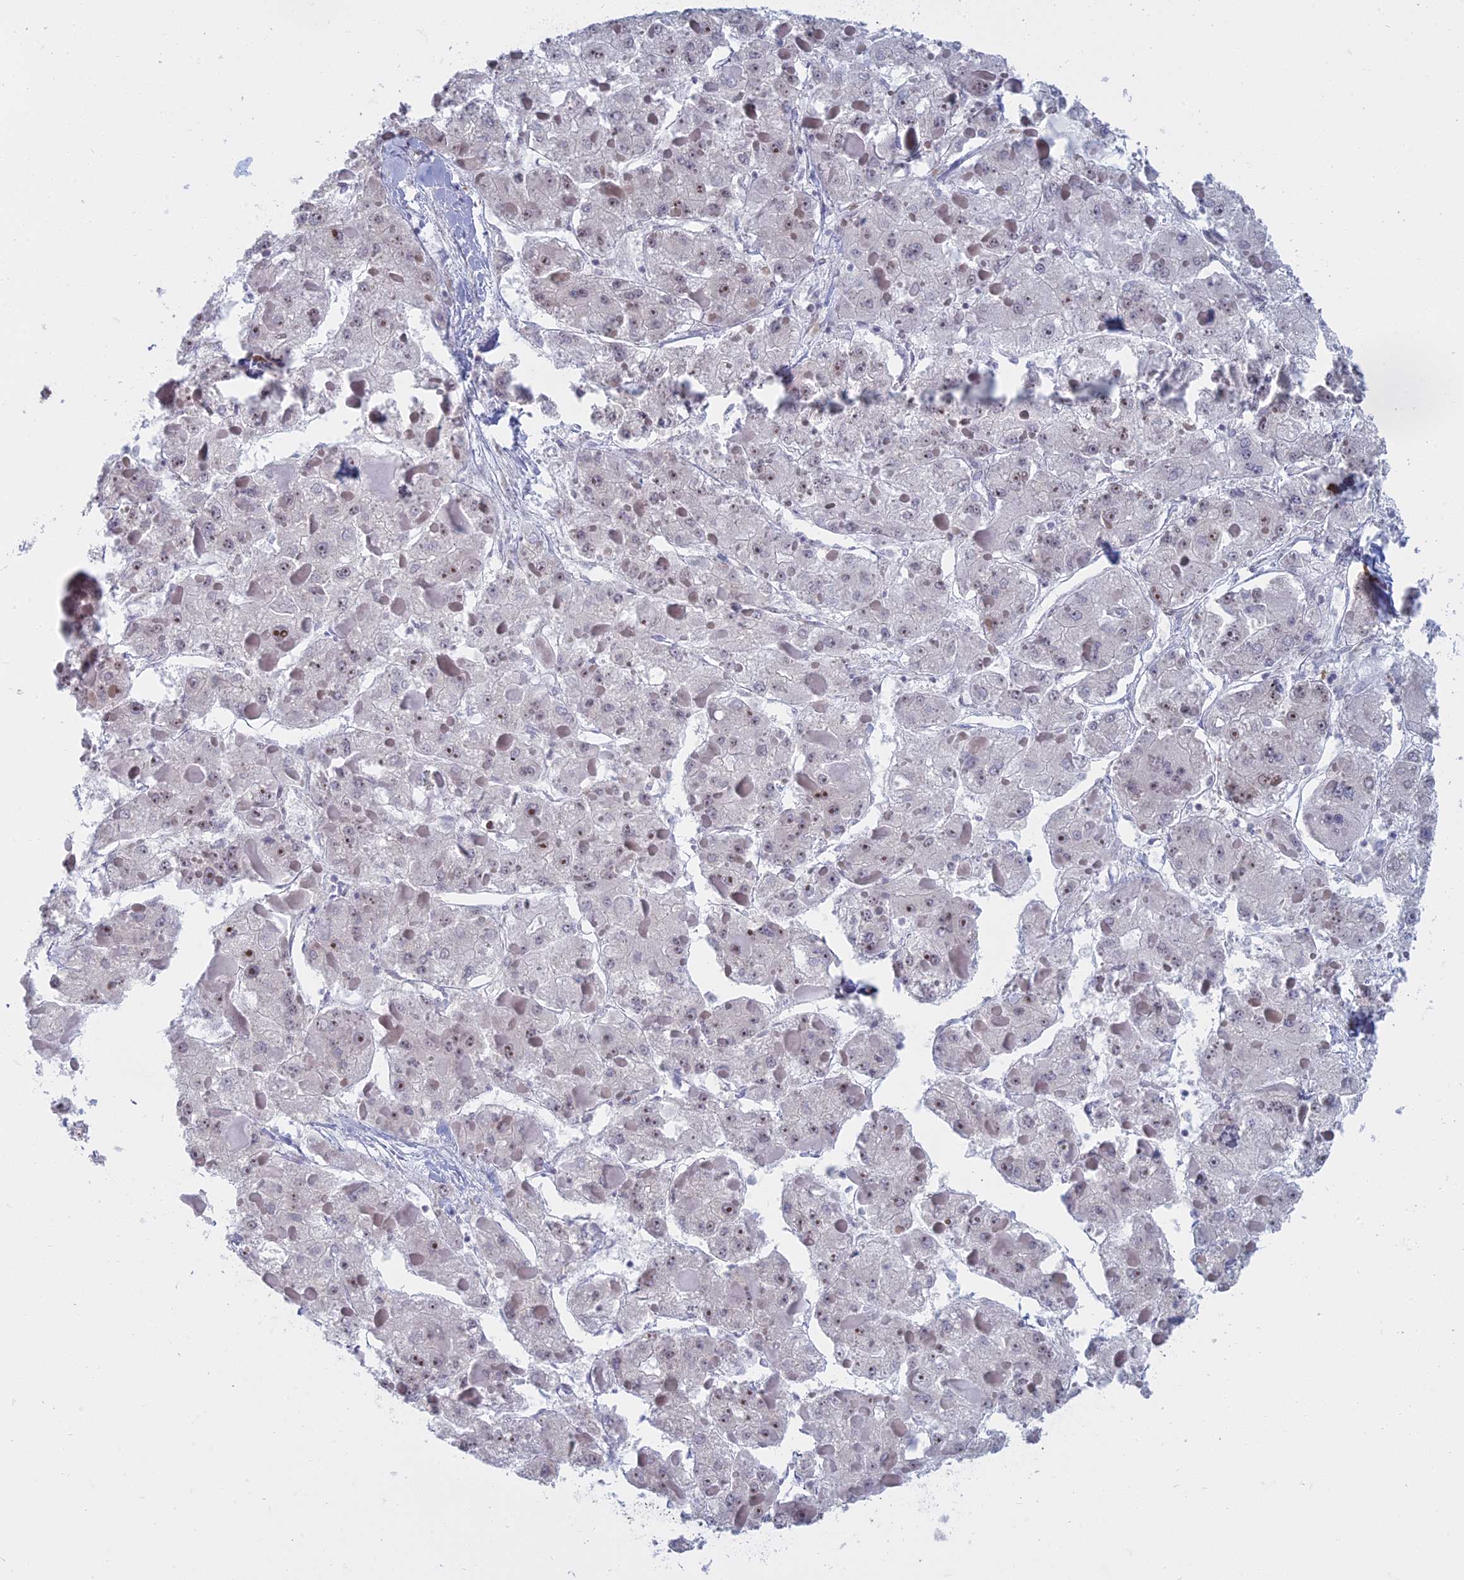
{"staining": {"intensity": "moderate", "quantity": "<25%", "location": "nuclear"}, "tissue": "liver cancer", "cell_type": "Tumor cells", "image_type": "cancer", "snomed": [{"axis": "morphology", "description": "Carcinoma, Hepatocellular, NOS"}, {"axis": "topography", "description": "Liver"}], "caption": "Immunohistochemical staining of human liver hepatocellular carcinoma shows low levels of moderate nuclear protein expression in about <25% of tumor cells.", "gene": "RPS19BP1", "patient": {"sex": "female", "age": 73}}